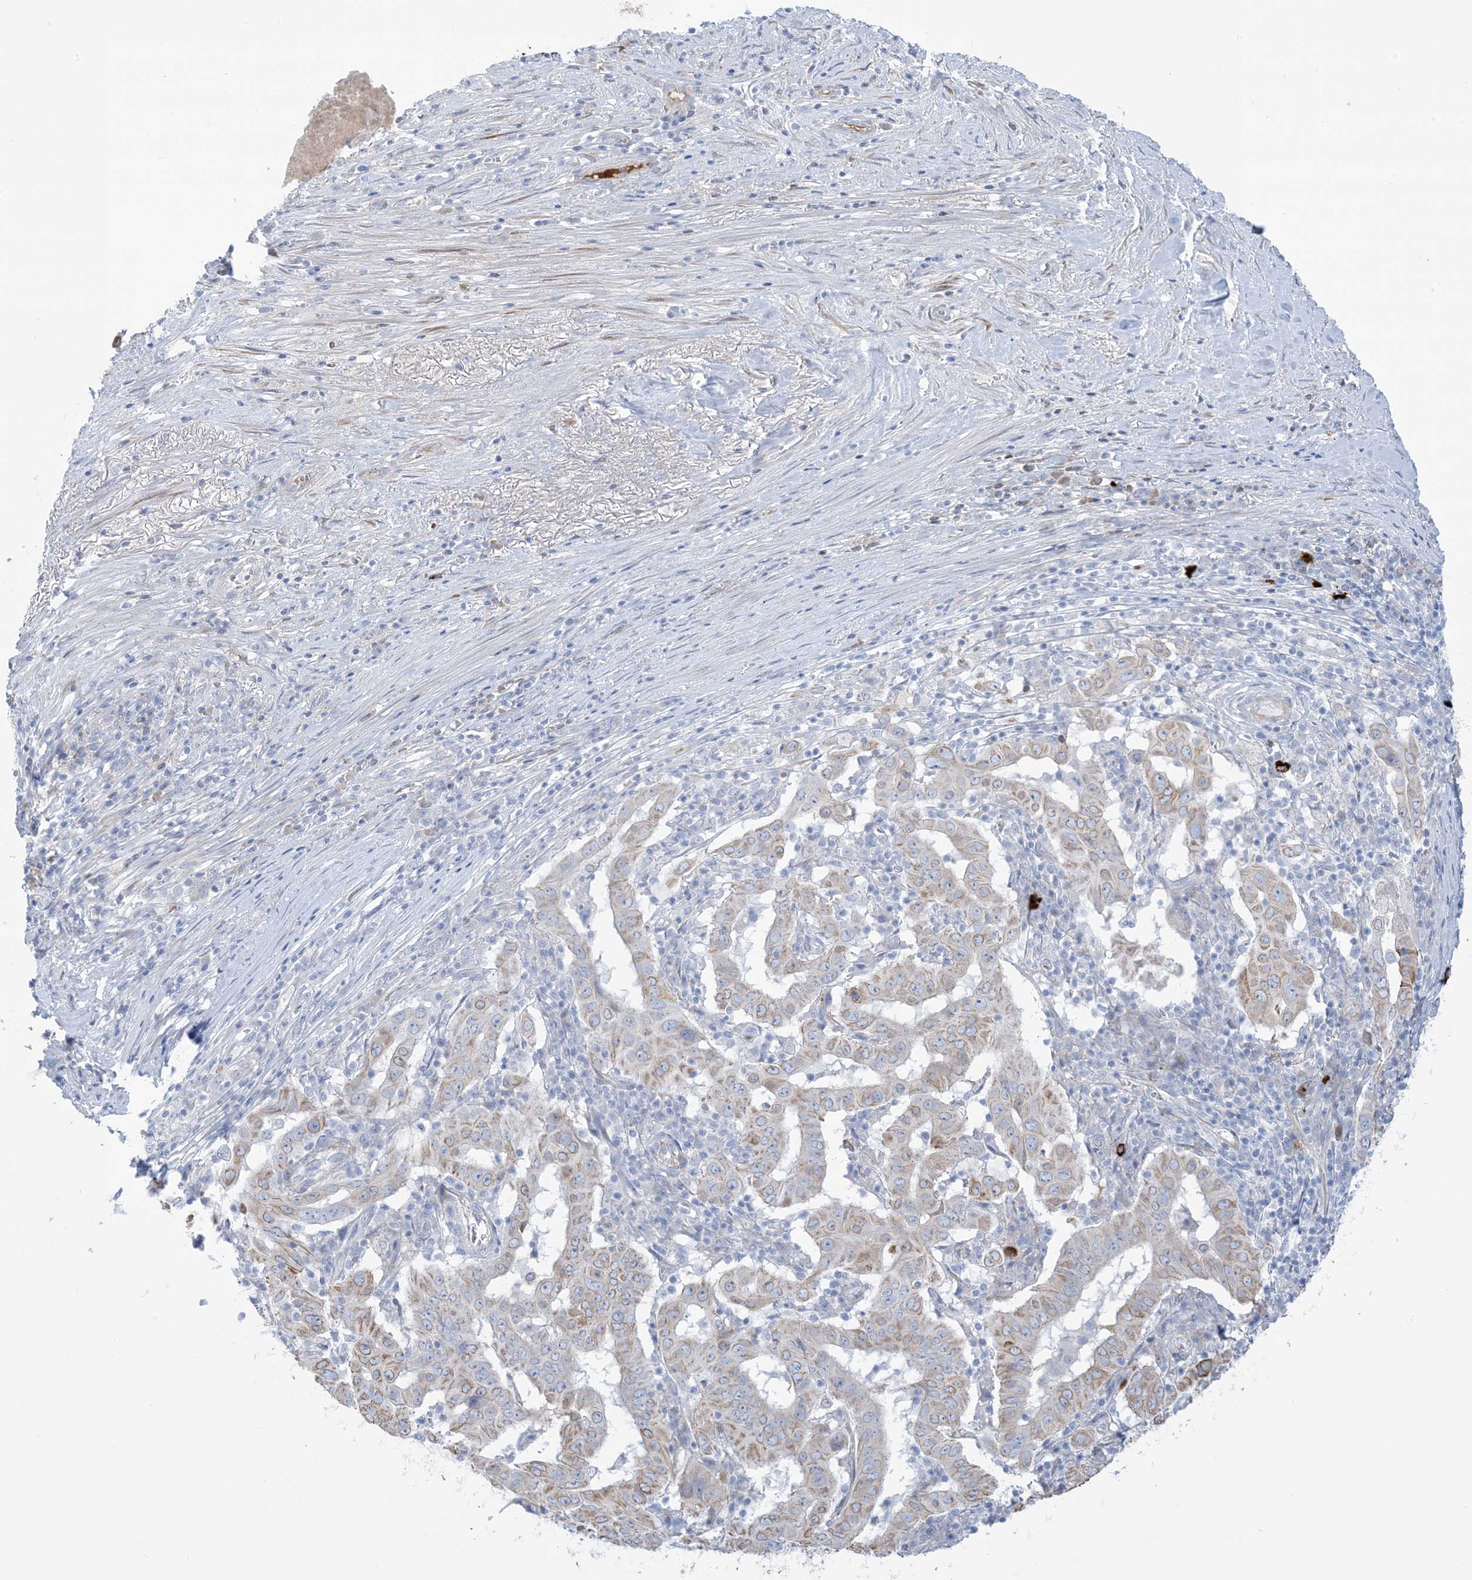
{"staining": {"intensity": "weak", "quantity": "25%-75%", "location": "cytoplasmic/membranous"}, "tissue": "pancreatic cancer", "cell_type": "Tumor cells", "image_type": "cancer", "snomed": [{"axis": "morphology", "description": "Adenocarcinoma, NOS"}, {"axis": "topography", "description": "Pancreas"}], "caption": "This is an image of immunohistochemistry staining of pancreatic cancer (adenocarcinoma), which shows weak staining in the cytoplasmic/membranous of tumor cells.", "gene": "ATP11C", "patient": {"sex": "male", "age": 63}}